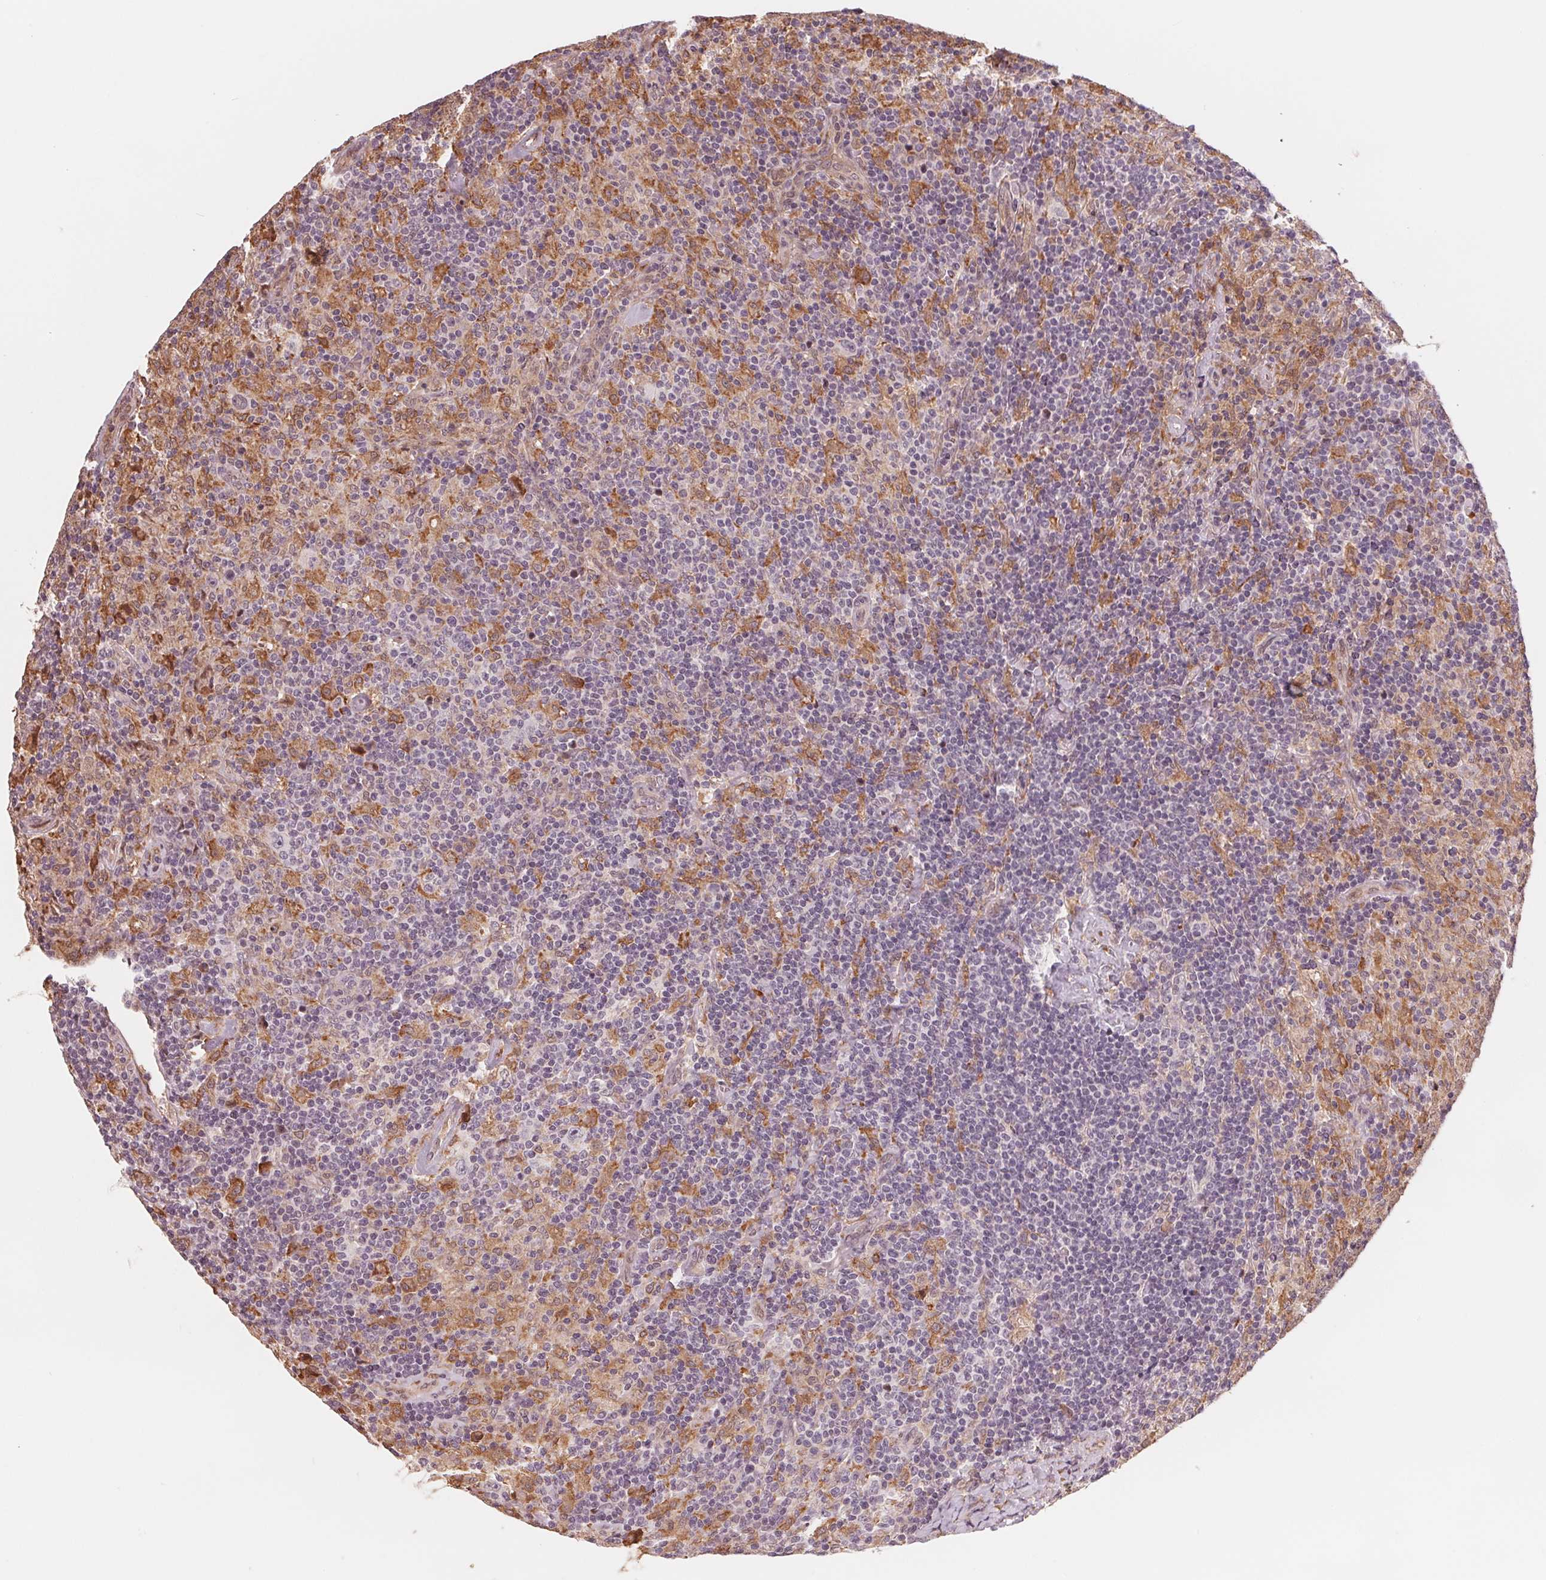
{"staining": {"intensity": "negative", "quantity": "none", "location": "none"}, "tissue": "lymphoma", "cell_type": "Tumor cells", "image_type": "cancer", "snomed": [{"axis": "morphology", "description": "Hodgkin's disease, NOS"}, {"axis": "topography", "description": "Lymph node"}], "caption": "Hodgkin's disease stained for a protein using immunohistochemistry (IHC) exhibits no expression tumor cells.", "gene": "IL9R", "patient": {"sex": "male", "age": 70}}